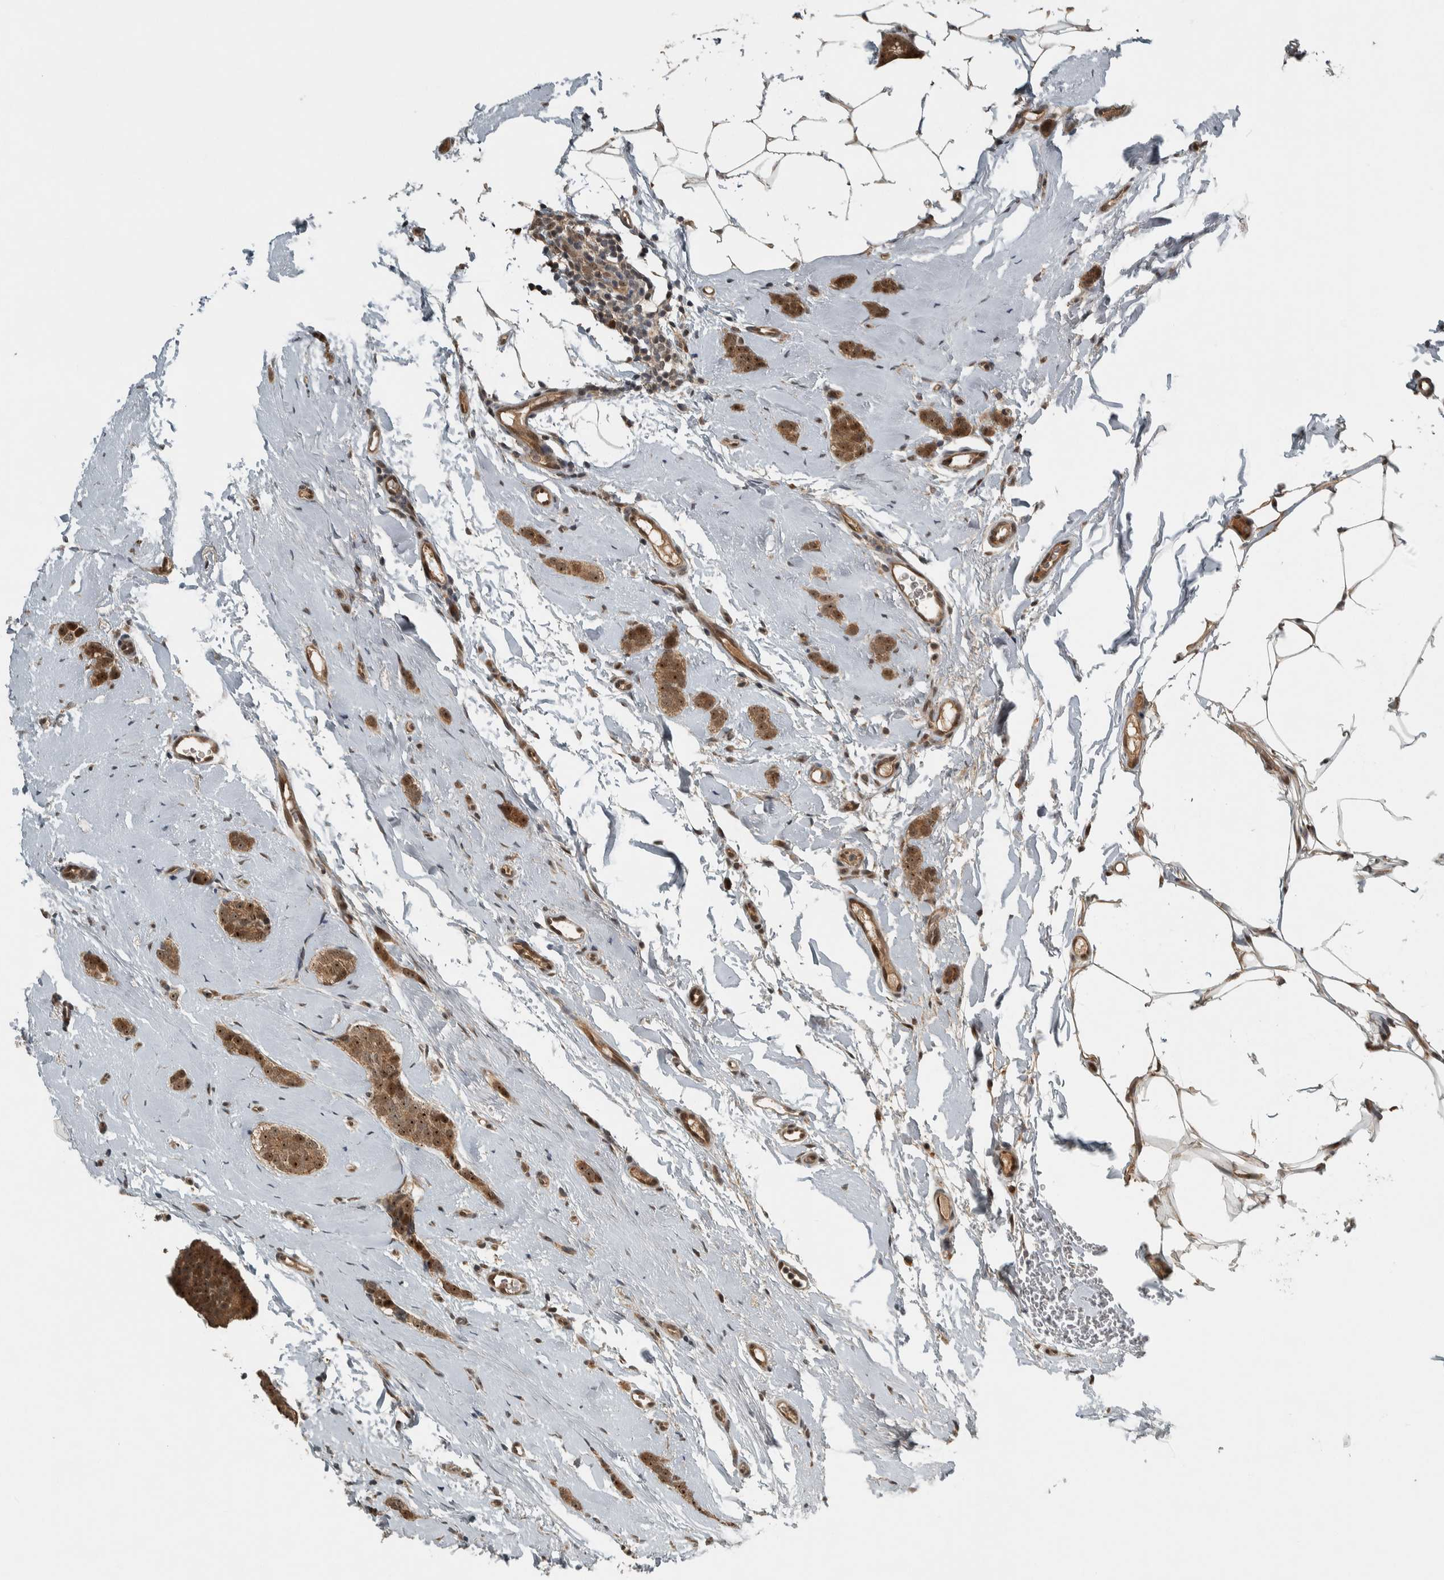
{"staining": {"intensity": "moderate", "quantity": ">75%", "location": "cytoplasmic/membranous,nuclear"}, "tissue": "breast cancer", "cell_type": "Tumor cells", "image_type": "cancer", "snomed": [{"axis": "morphology", "description": "Lobular carcinoma"}, {"axis": "topography", "description": "Skin"}, {"axis": "topography", "description": "Breast"}], "caption": "The photomicrograph shows staining of breast cancer, revealing moderate cytoplasmic/membranous and nuclear protein positivity (brown color) within tumor cells. (DAB (3,3'-diaminobenzidine) IHC, brown staining for protein, blue staining for nuclei).", "gene": "XPO5", "patient": {"sex": "female", "age": 46}}